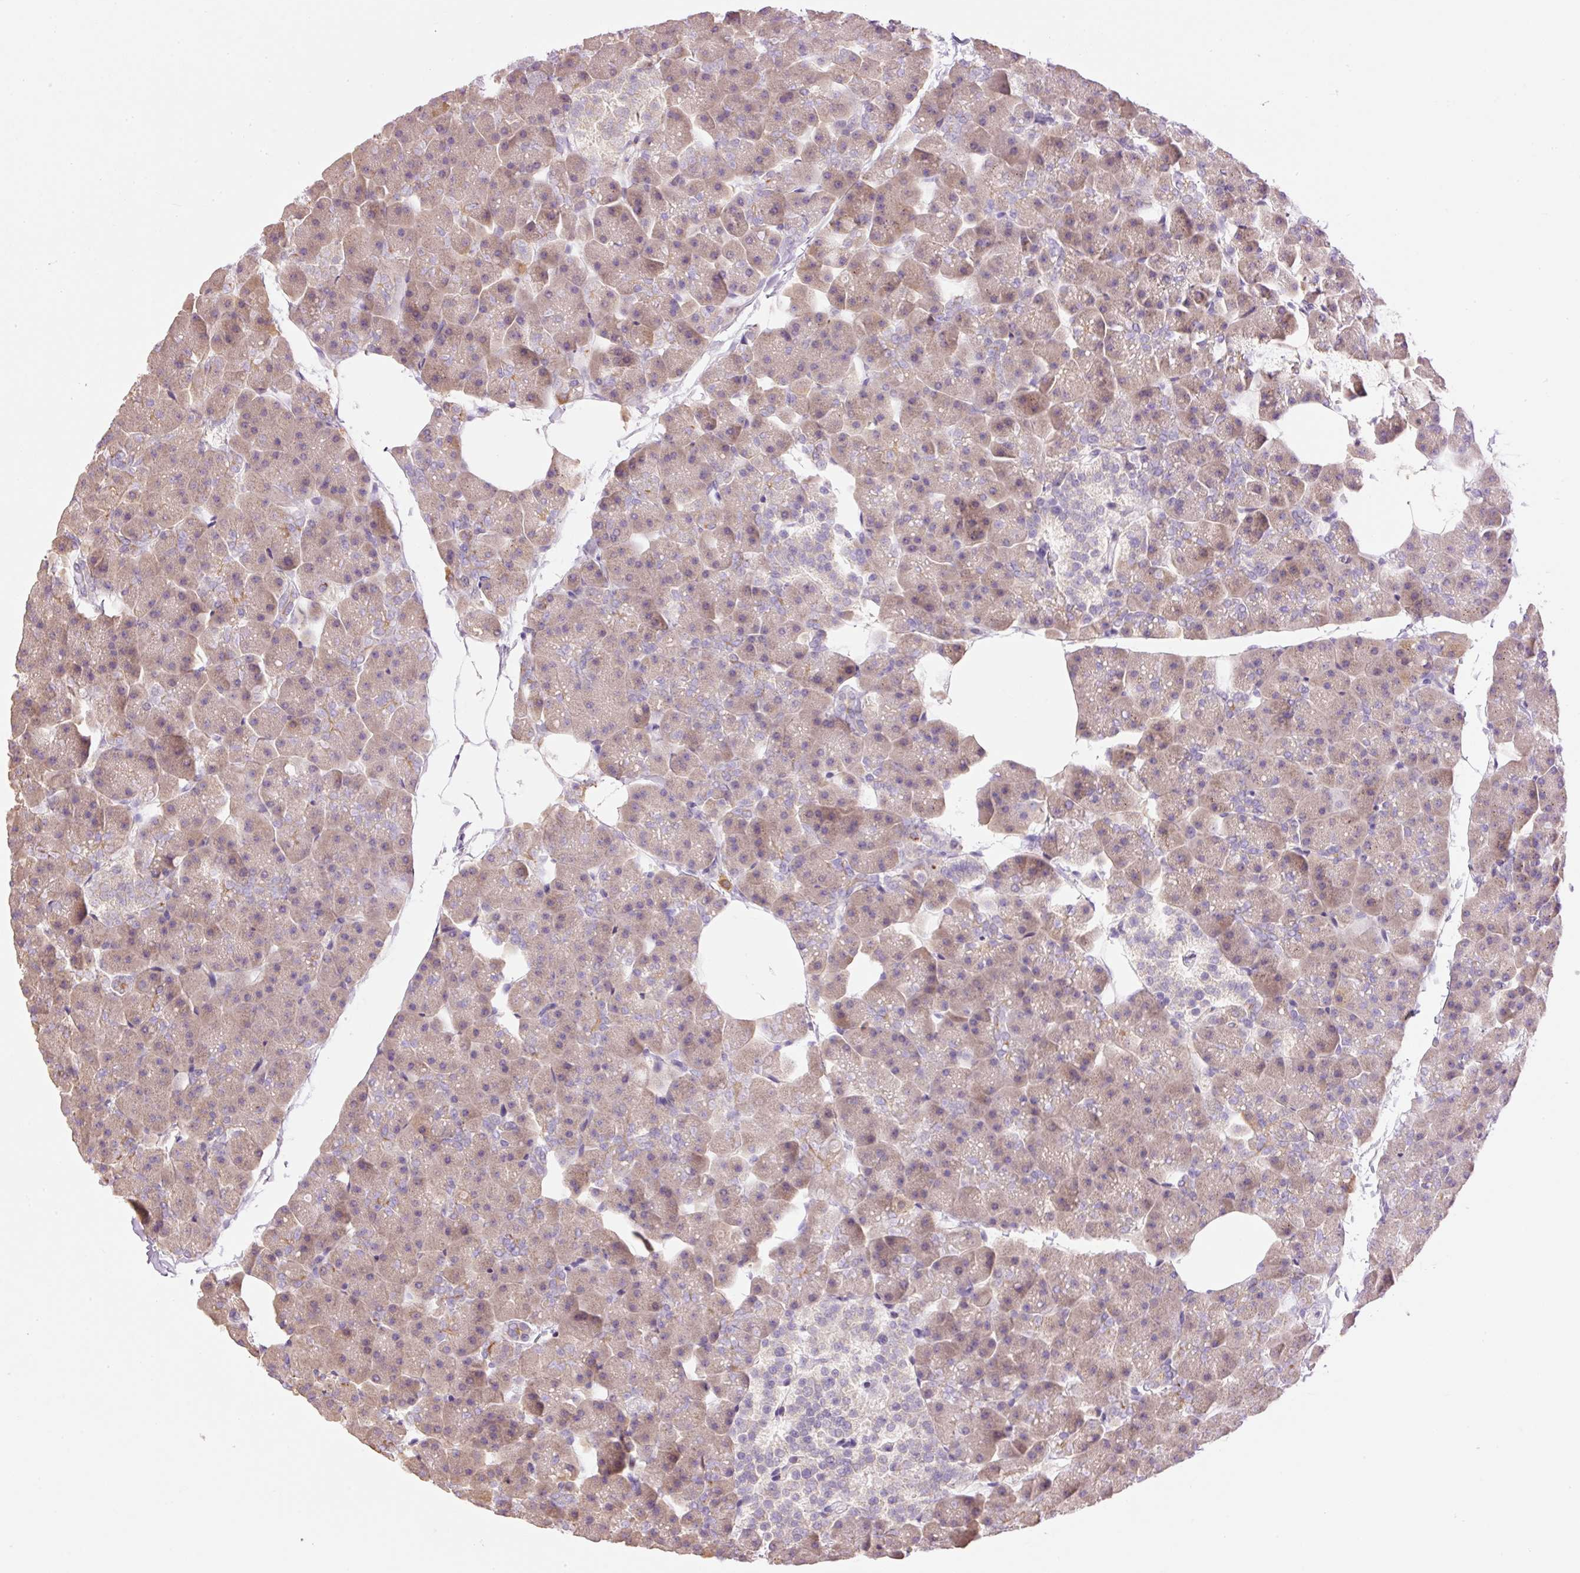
{"staining": {"intensity": "weak", "quantity": "25%-75%", "location": "cytoplasmic/membranous"}, "tissue": "pancreas", "cell_type": "Exocrine glandular cells", "image_type": "normal", "snomed": [{"axis": "morphology", "description": "Normal tissue, NOS"}, {"axis": "topography", "description": "Pancreas"}], "caption": "A micrograph of human pancreas stained for a protein shows weak cytoplasmic/membranous brown staining in exocrine glandular cells. (Stains: DAB in brown, nuclei in blue, Microscopy: brightfield microscopy at high magnification).", "gene": "PNPLA5", "patient": {"sex": "male", "age": 35}}